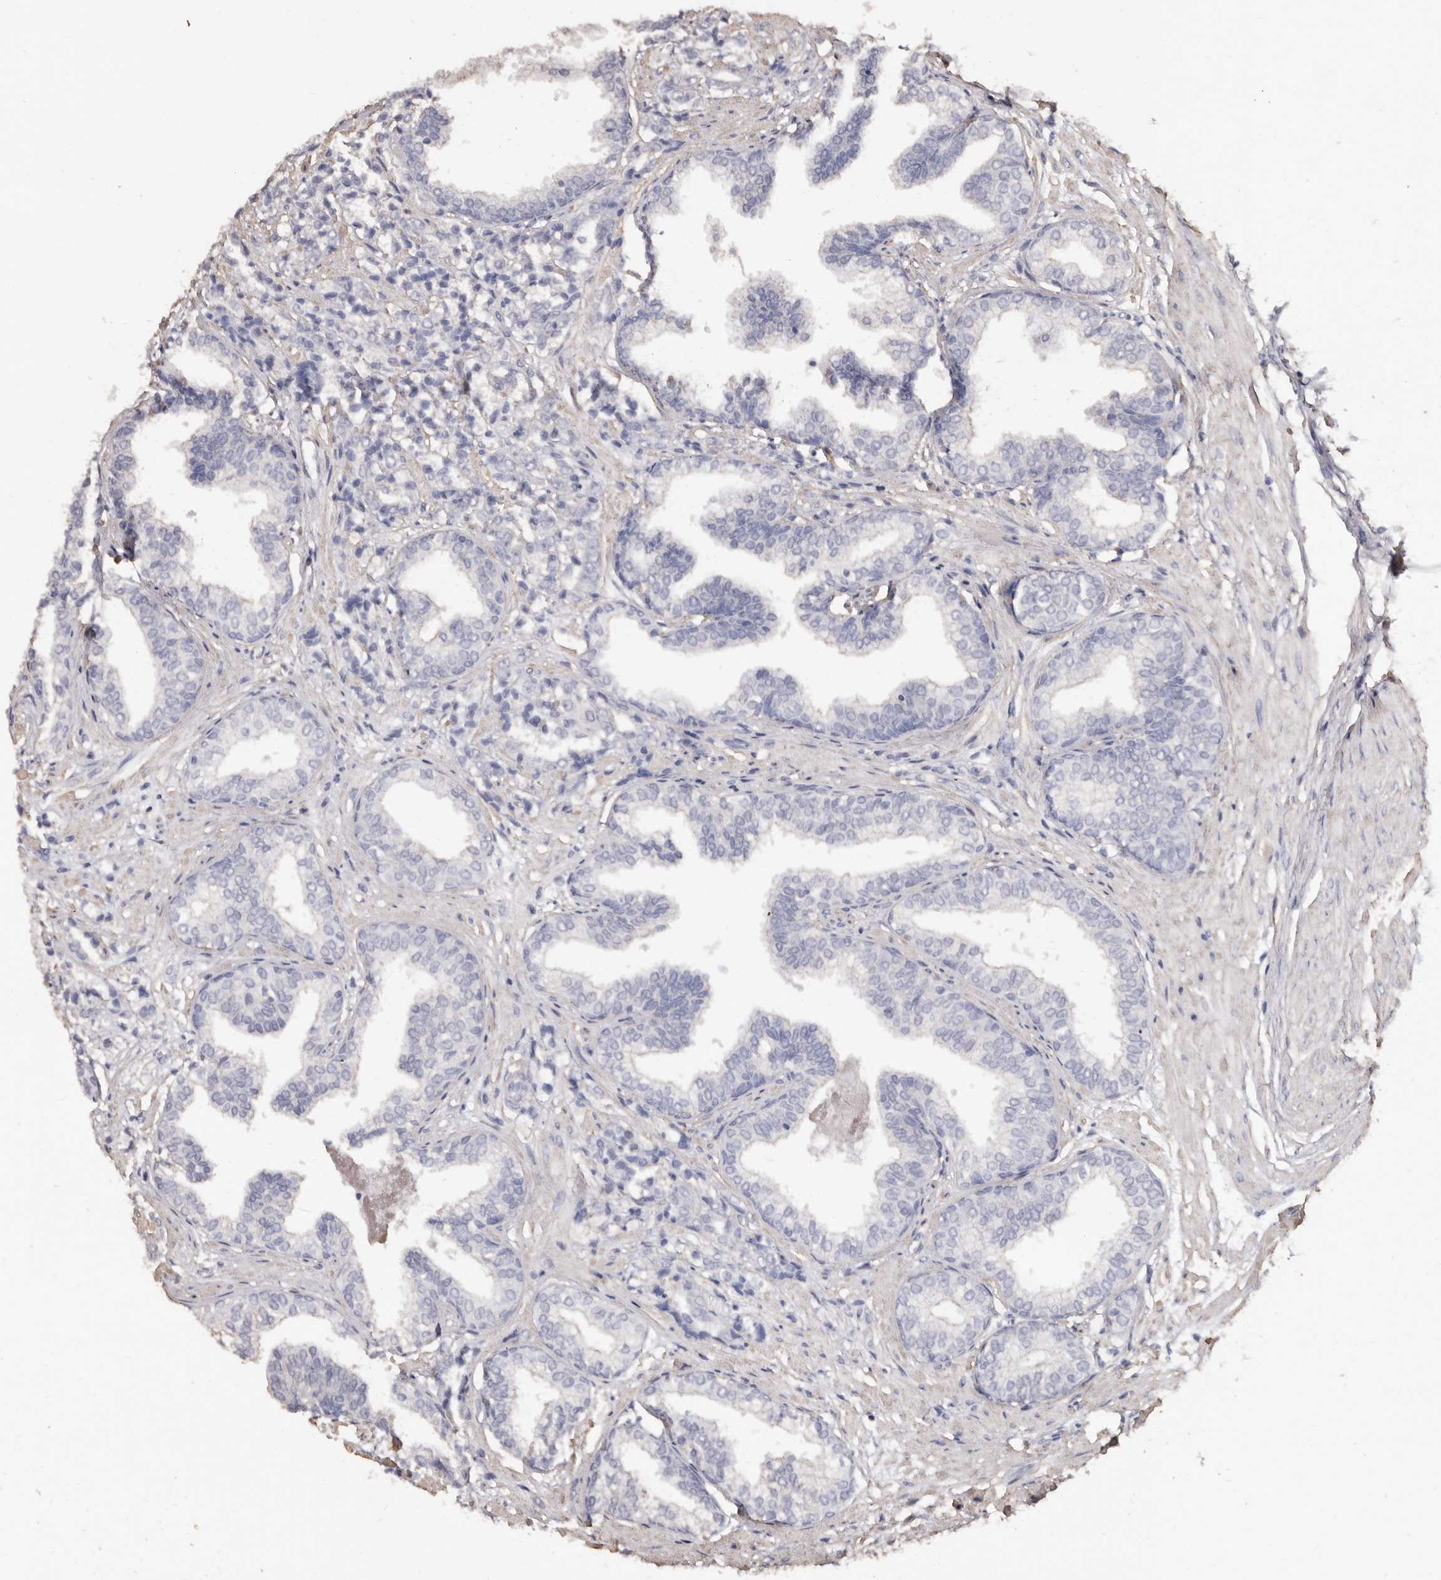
{"staining": {"intensity": "negative", "quantity": "none", "location": "none"}, "tissue": "prostate cancer", "cell_type": "Tumor cells", "image_type": "cancer", "snomed": [{"axis": "morphology", "description": "Adenocarcinoma, High grade"}, {"axis": "topography", "description": "Prostate"}], "caption": "An image of adenocarcinoma (high-grade) (prostate) stained for a protein displays no brown staining in tumor cells.", "gene": "COQ8B", "patient": {"sex": "male", "age": 71}}